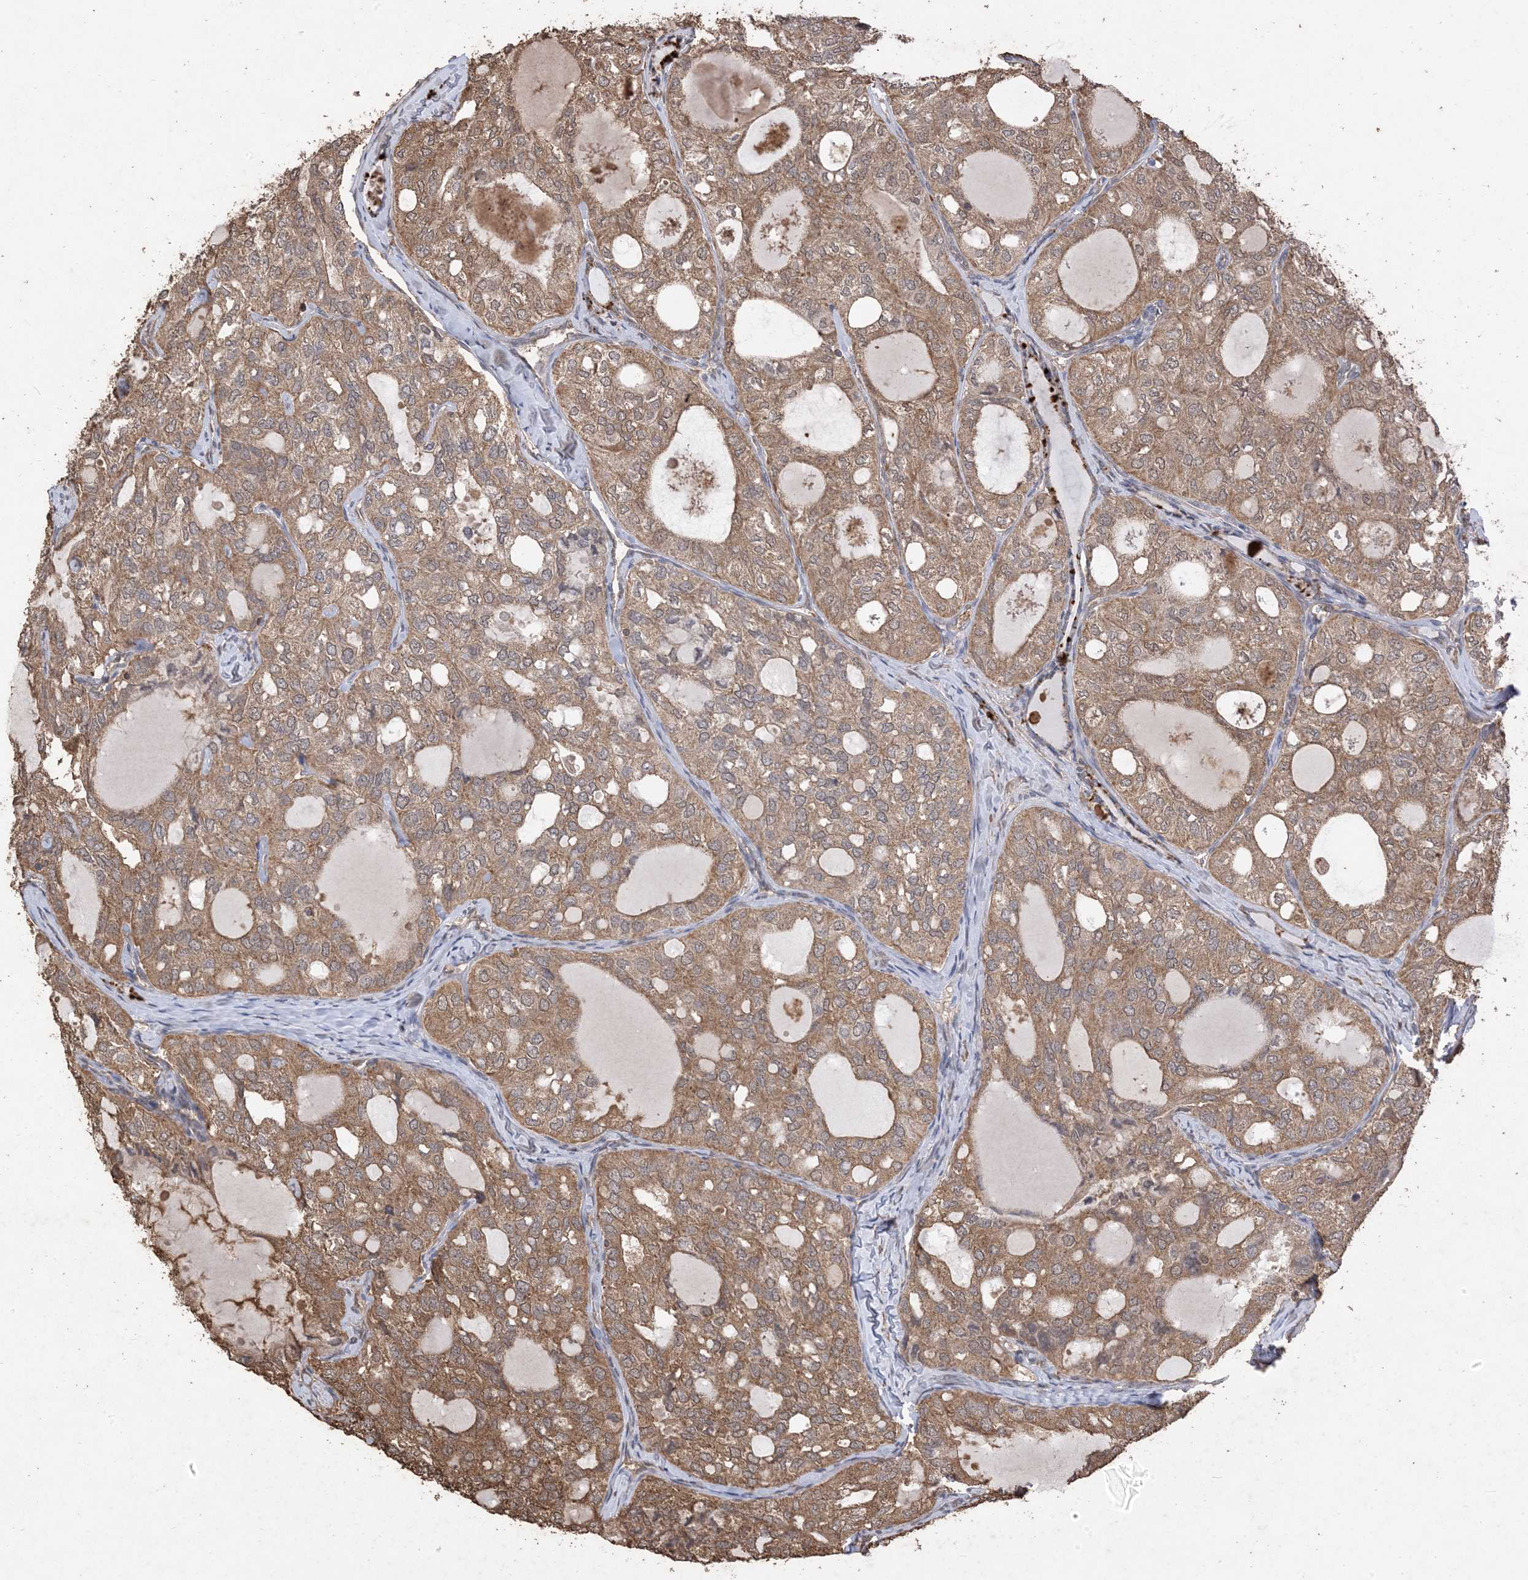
{"staining": {"intensity": "moderate", "quantity": ">75%", "location": "cytoplasmic/membranous"}, "tissue": "thyroid cancer", "cell_type": "Tumor cells", "image_type": "cancer", "snomed": [{"axis": "morphology", "description": "Follicular adenoma carcinoma, NOS"}, {"axis": "topography", "description": "Thyroid gland"}], "caption": "Moderate cytoplasmic/membranous protein positivity is present in approximately >75% of tumor cells in thyroid cancer (follicular adenoma carcinoma).", "gene": "HPS4", "patient": {"sex": "male", "age": 75}}